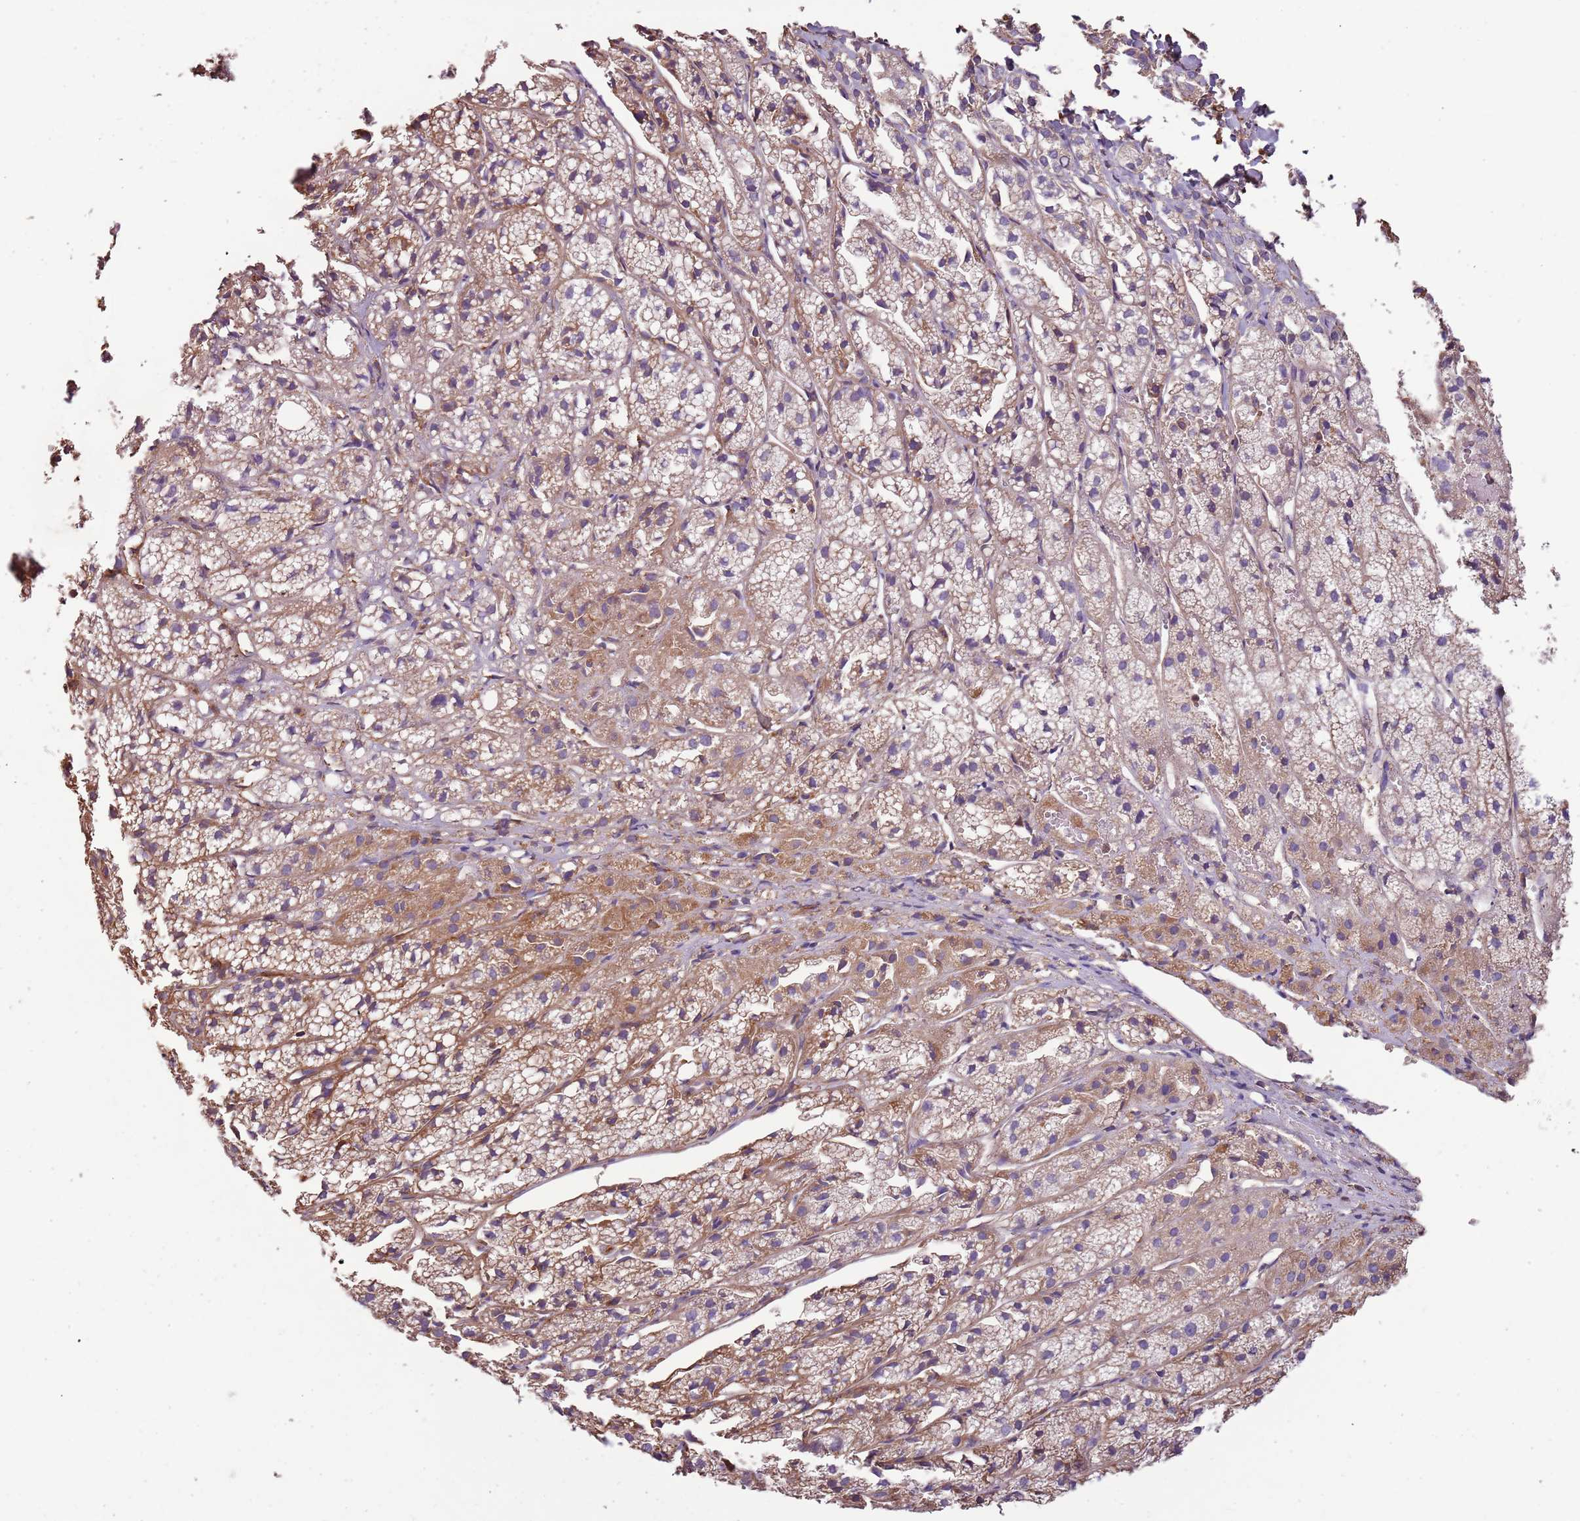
{"staining": {"intensity": "moderate", "quantity": "25%-75%", "location": "cytoplasmic/membranous"}, "tissue": "adrenal gland", "cell_type": "Glandular cells", "image_type": "normal", "snomed": [{"axis": "morphology", "description": "Normal tissue, NOS"}, {"axis": "topography", "description": "Adrenal gland"}], "caption": "Immunohistochemical staining of unremarkable human adrenal gland shows 25%-75% levels of moderate cytoplasmic/membranous protein positivity in about 25%-75% of glandular cells. (DAB (3,3'-diaminobenzidine) IHC with brightfield microscopy, high magnification).", "gene": "FECH", "patient": {"sex": "female", "age": 44}}